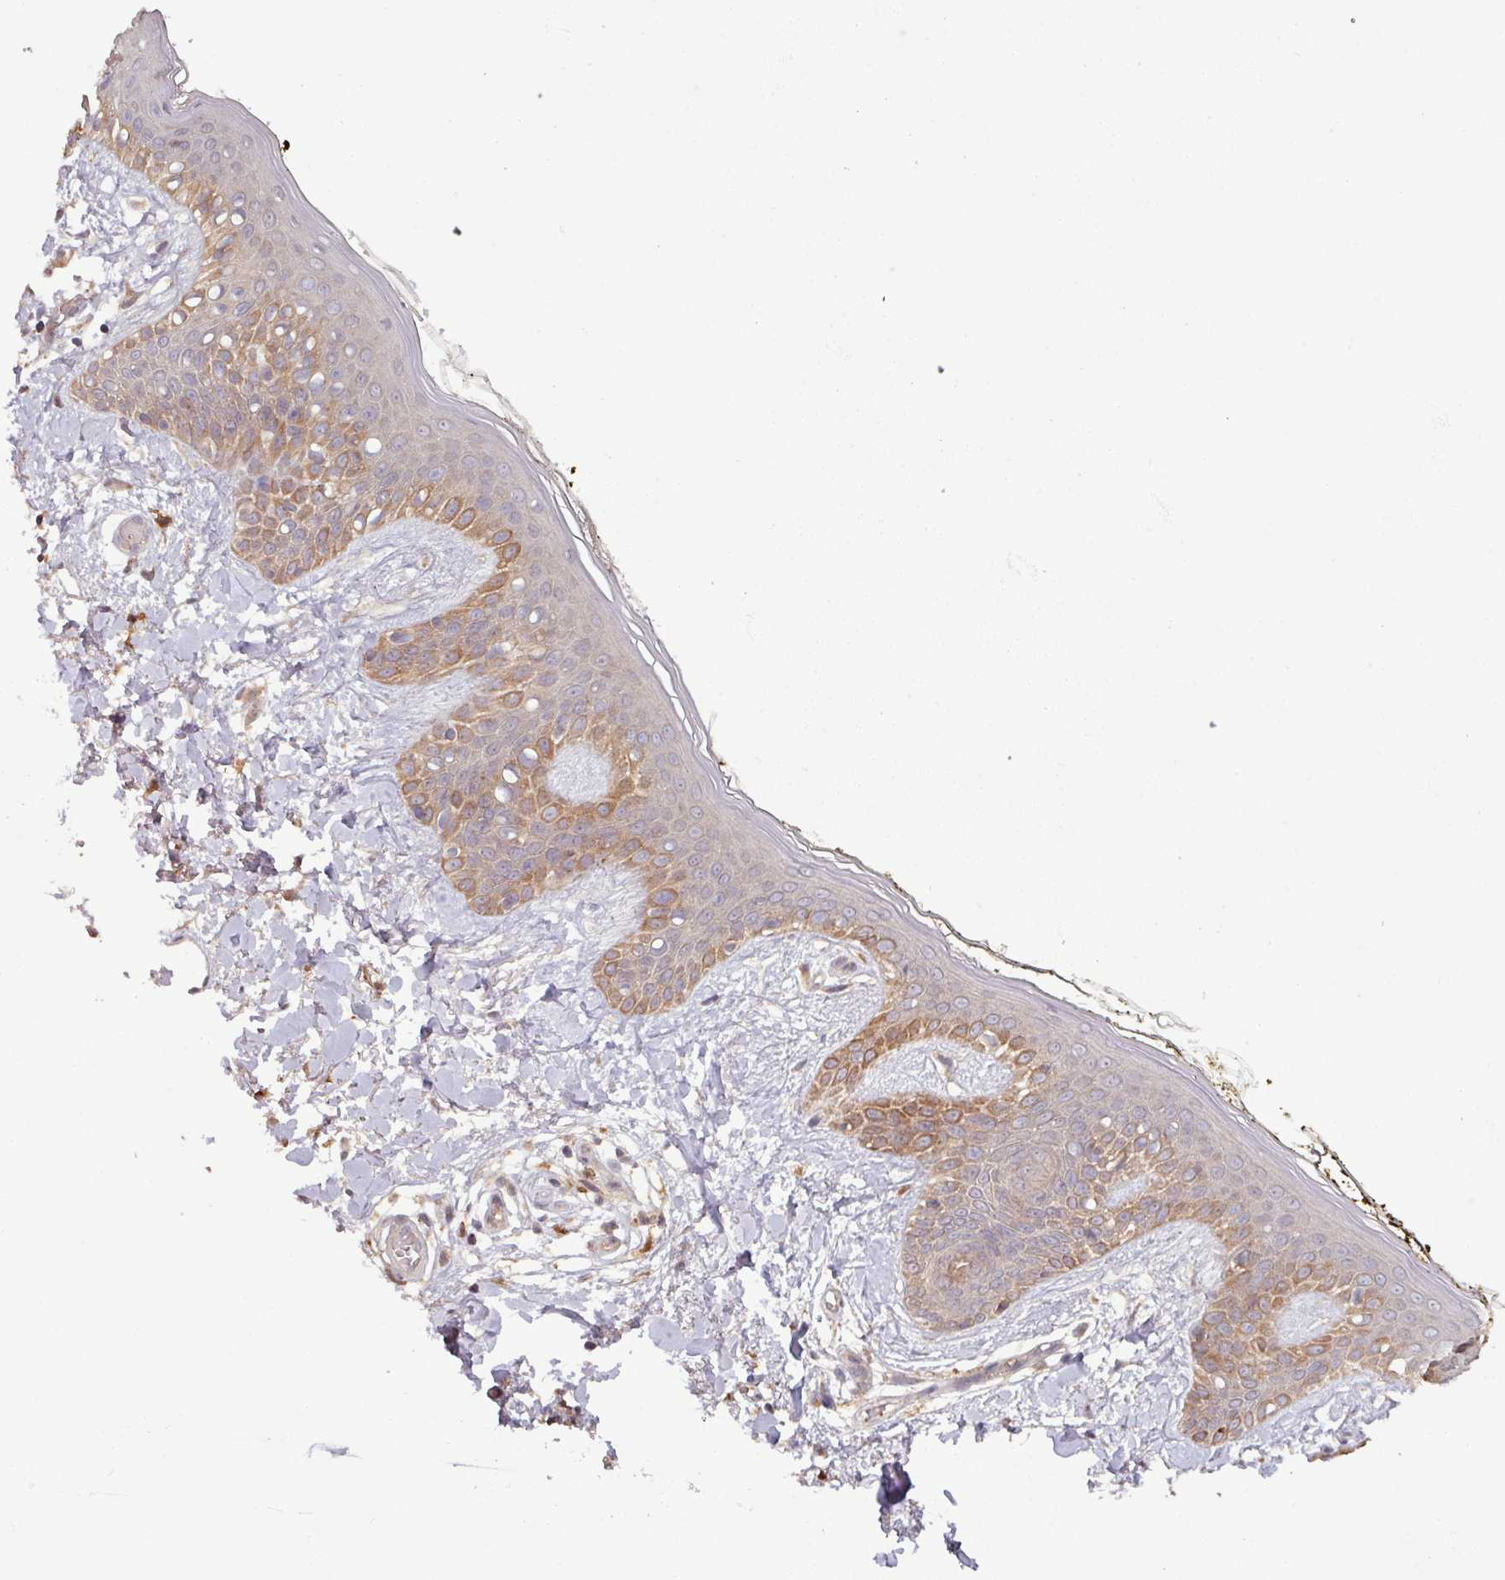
{"staining": {"intensity": "weak", "quantity": "25%-75%", "location": "cytoplasmic/membranous"}, "tissue": "skin", "cell_type": "Fibroblasts", "image_type": "normal", "snomed": [{"axis": "morphology", "description": "Normal tissue, NOS"}, {"axis": "topography", "description": "Skin"}], "caption": "Protein staining of normal skin reveals weak cytoplasmic/membranous expression in about 25%-75% of fibroblasts.", "gene": "OR6B1", "patient": {"sex": "female", "age": 34}}